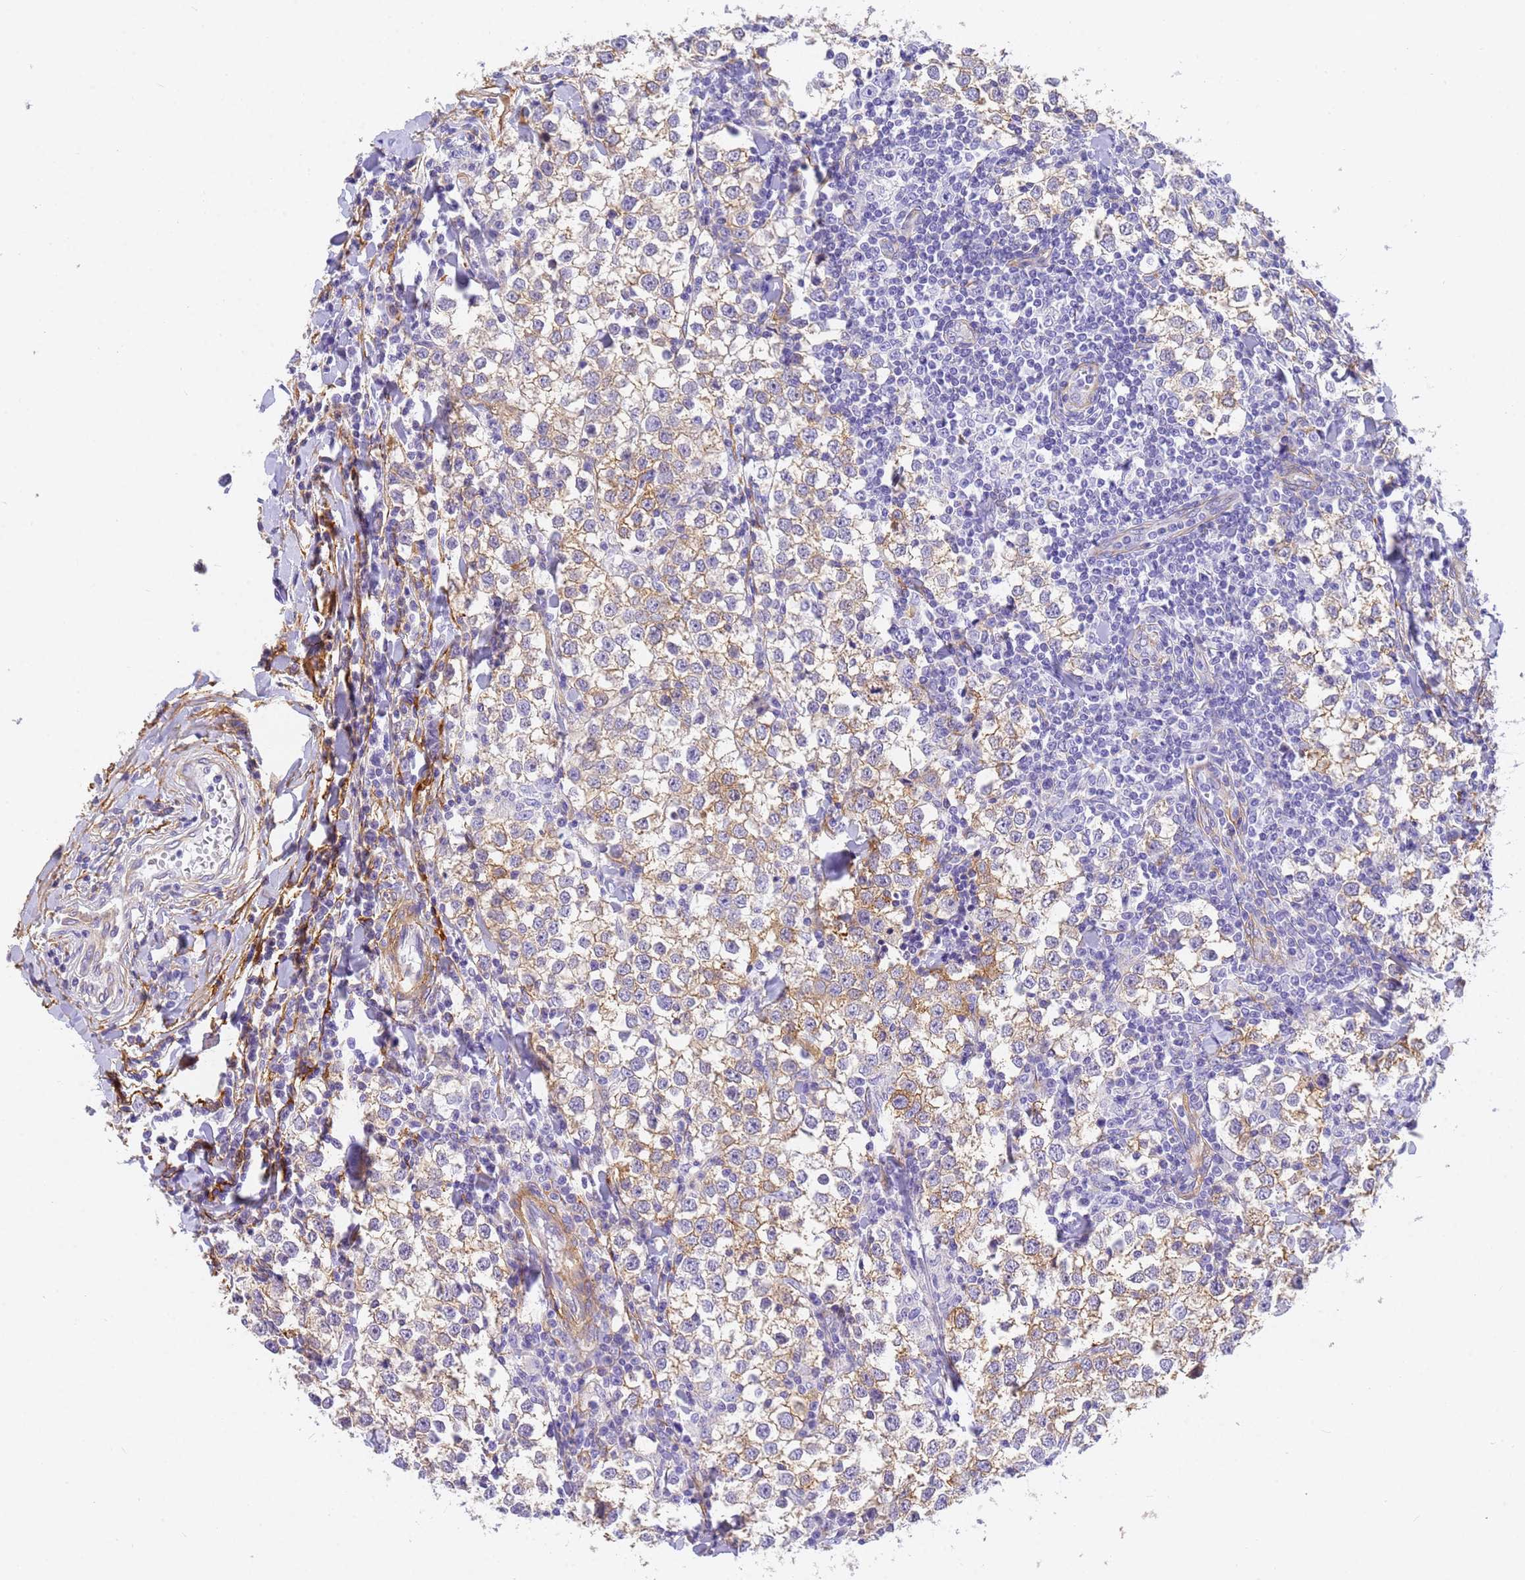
{"staining": {"intensity": "moderate", "quantity": "25%-75%", "location": "cytoplasmic/membranous"}, "tissue": "testis cancer", "cell_type": "Tumor cells", "image_type": "cancer", "snomed": [{"axis": "morphology", "description": "Seminoma, NOS"}, {"axis": "morphology", "description": "Carcinoma, Embryonal, NOS"}, {"axis": "topography", "description": "Testis"}], "caption": "Testis cancer tissue displays moderate cytoplasmic/membranous staining in approximately 25%-75% of tumor cells, visualized by immunohistochemistry.", "gene": "MVB12A", "patient": {"sex": "male", "age": 36}}